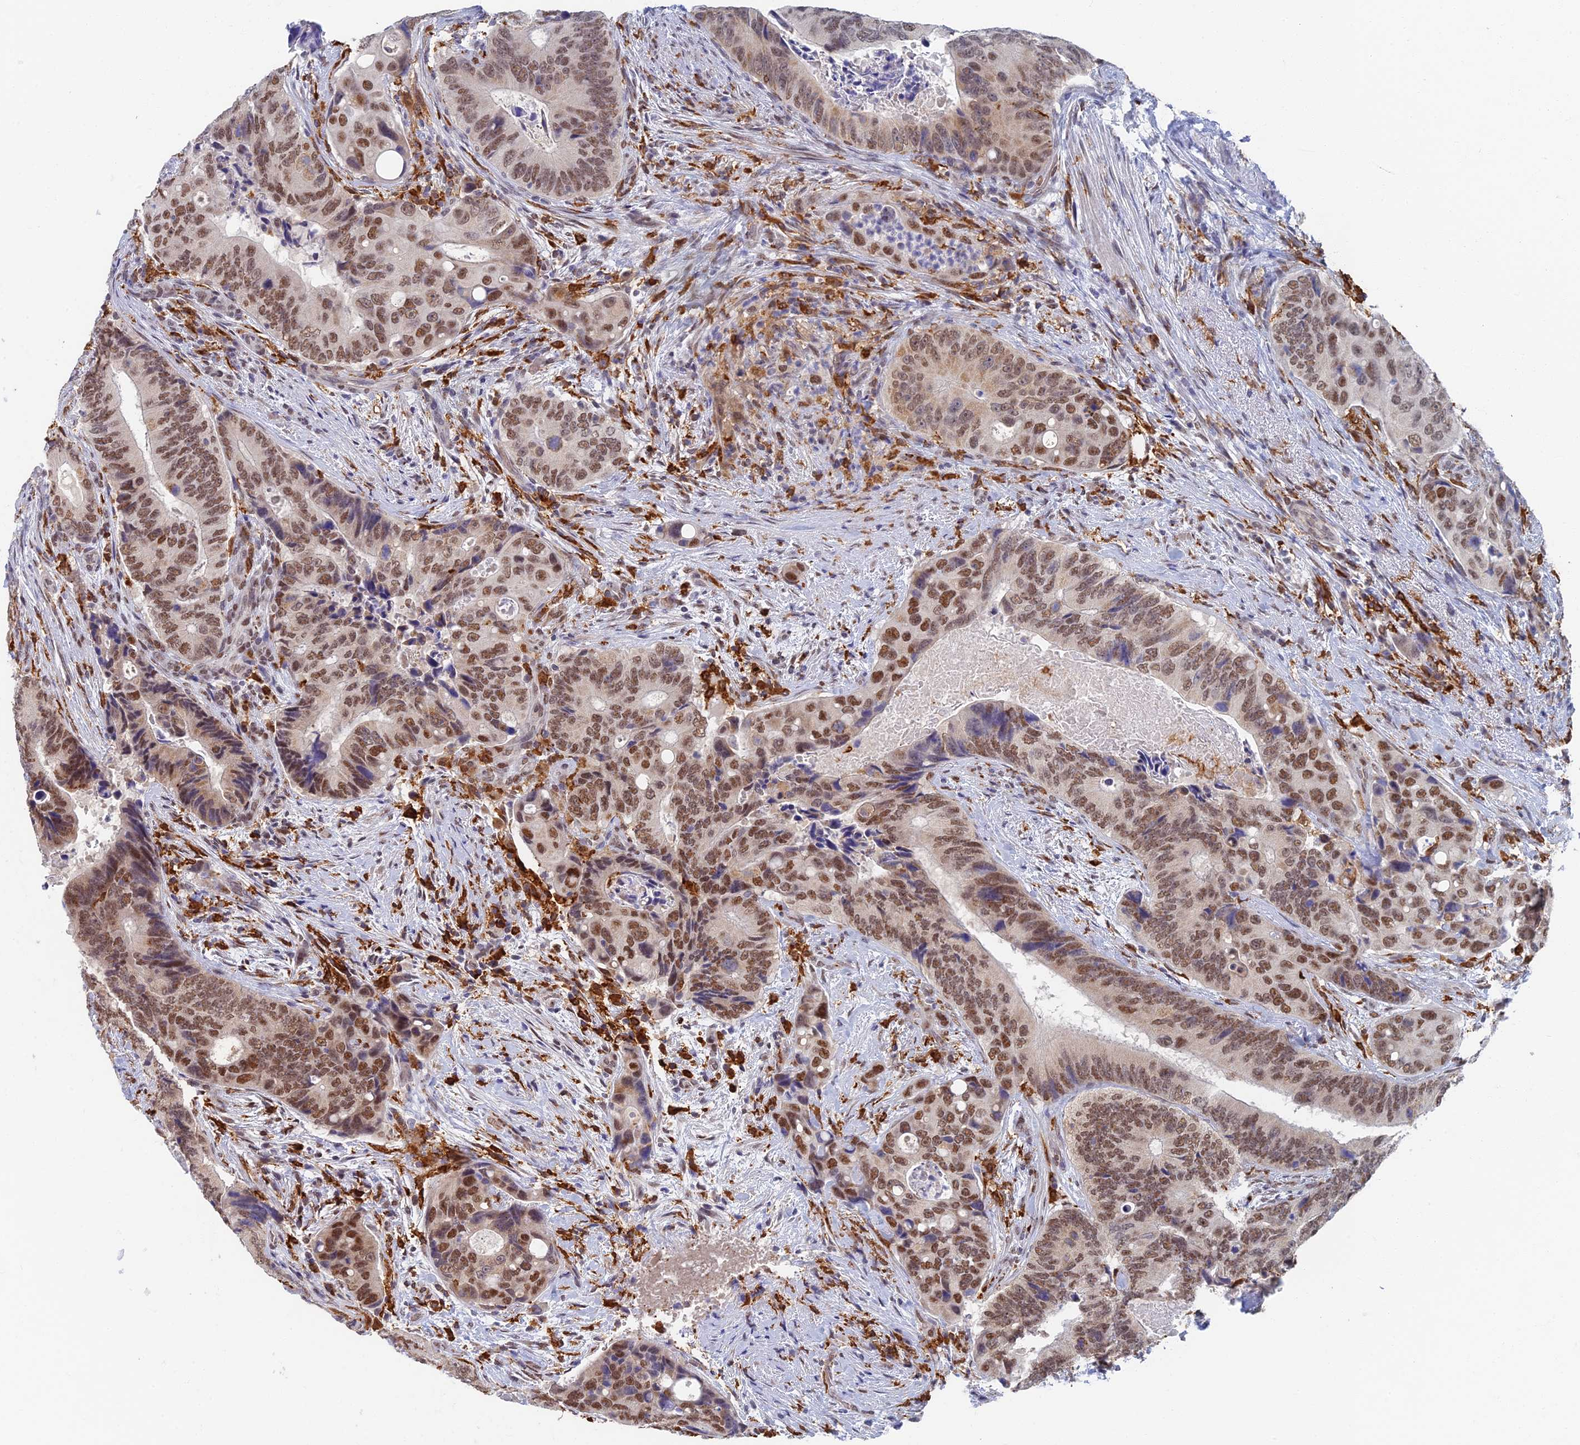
{"staining": {"intensity": "moderate", "quantity": ">75%", "location": "nuclear"}, "tissue": "colorectal cancer", "cell_type": "Tumor cells", "image_type": "cancer", "snomed": [{"axis": "morphology", "description": "Adenocarcinoma, NOS"}, {"axis": "topography", "description": "Colon"}], "caption": "Colorectal cancer (adenocarcinoma) stained for a protein (brown) displays moderate nuclear positive expression in approximately >75% of tumor cells.", "gene": "GPATCH1", "patient": {"sex": "male", "age": 84}}